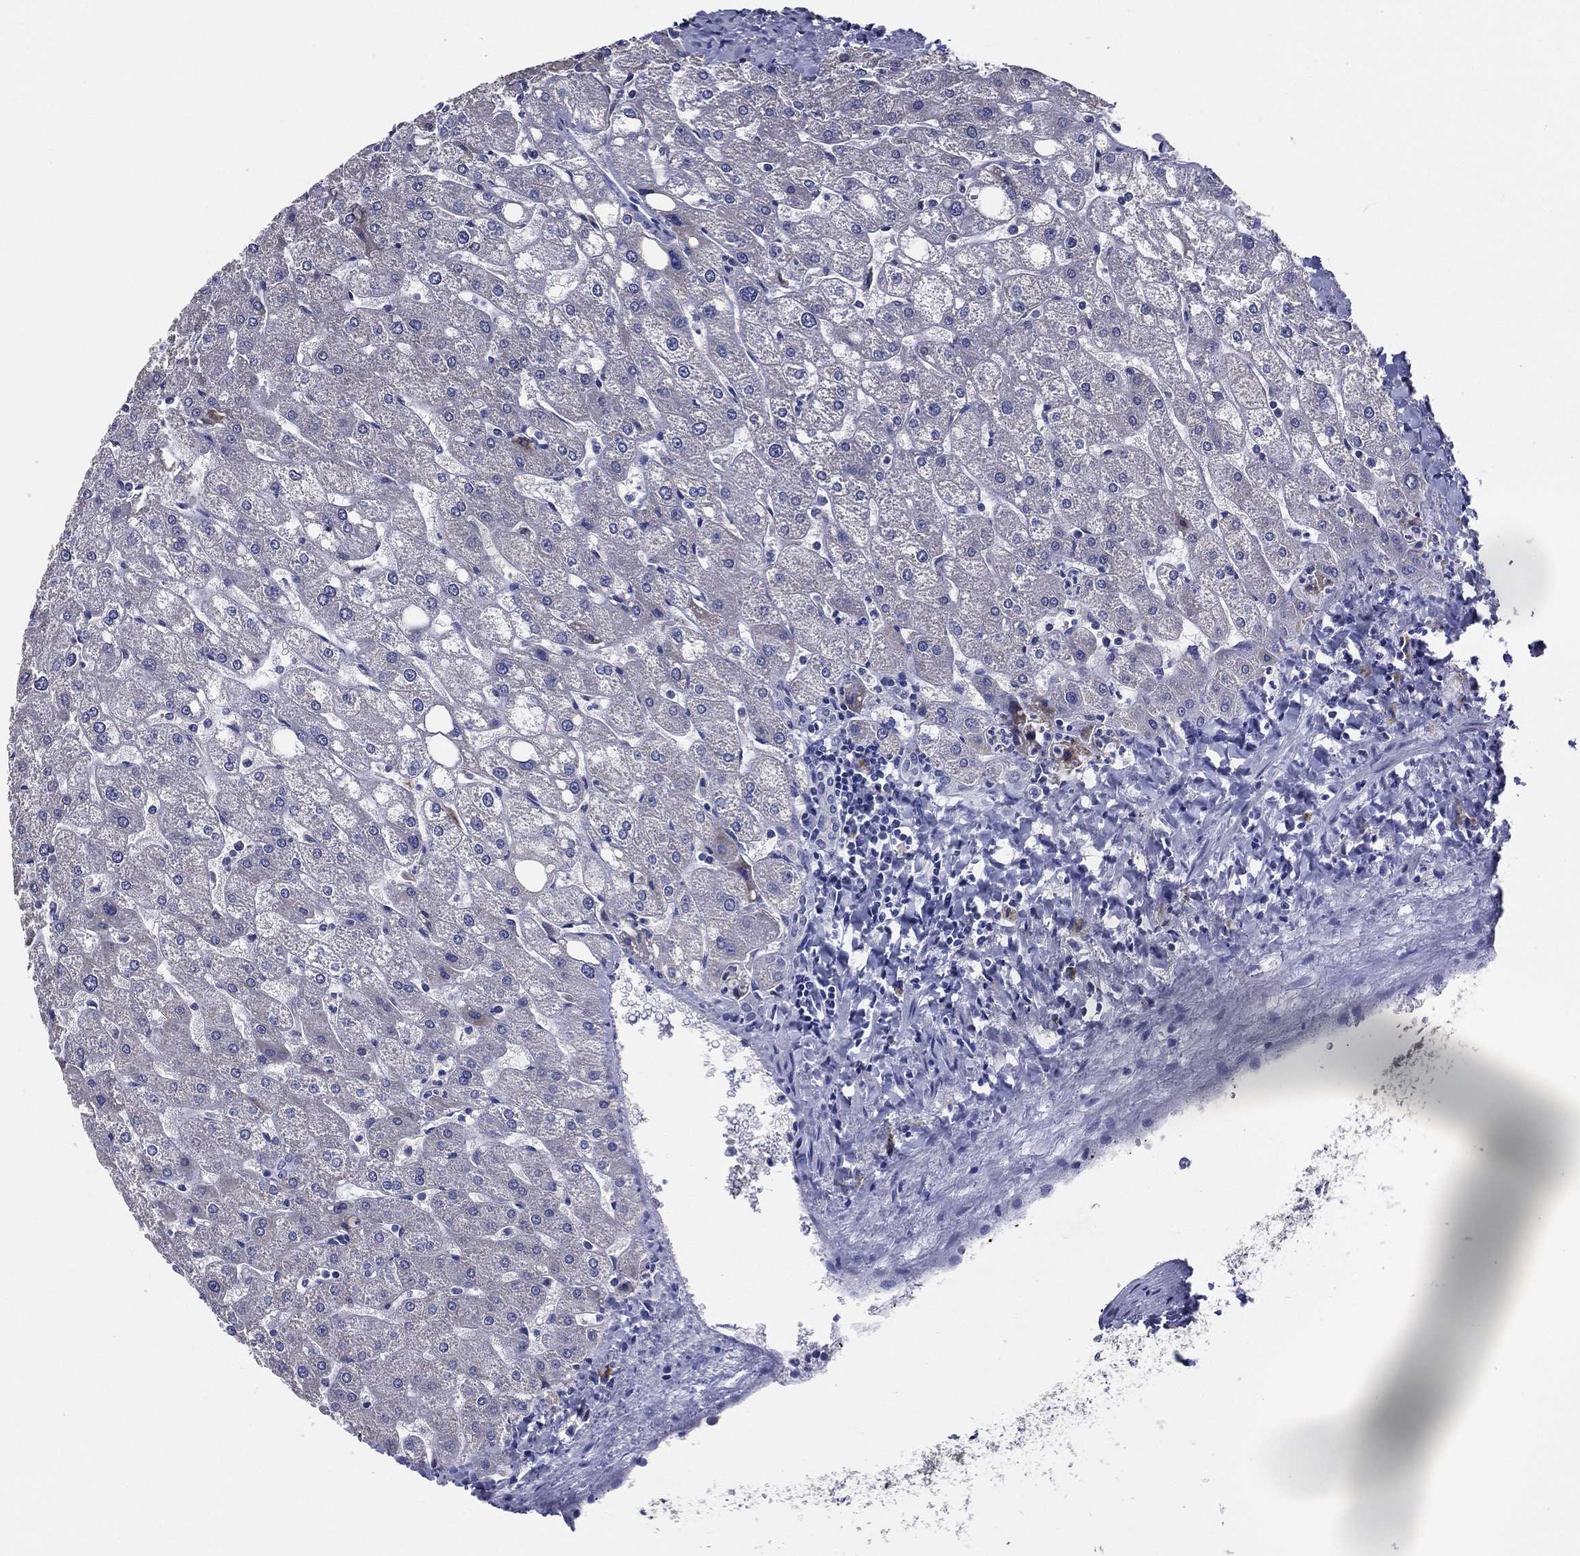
{"staining": {"intensity": "negative", "quantity": "none", "location": "none"}, "tissue": "liver", "cell_type": "Cholangiocytes", "image_type": "normal", "snomed": [{"axis": "morphology", "description": "Normal tissue, NOS"}, {"axis": "topography", "description": "Liver"}], "caption": "The image displays no significant staining in cholangiocytes of liver. (Stains: DAB immunohistochemistry (IHC) with hematoxylin counter stain, Microscopy: brightfield microscopy at high magnification).", "gene": "TFAP2A", "patient": {"sex": "male", "age": 67}}